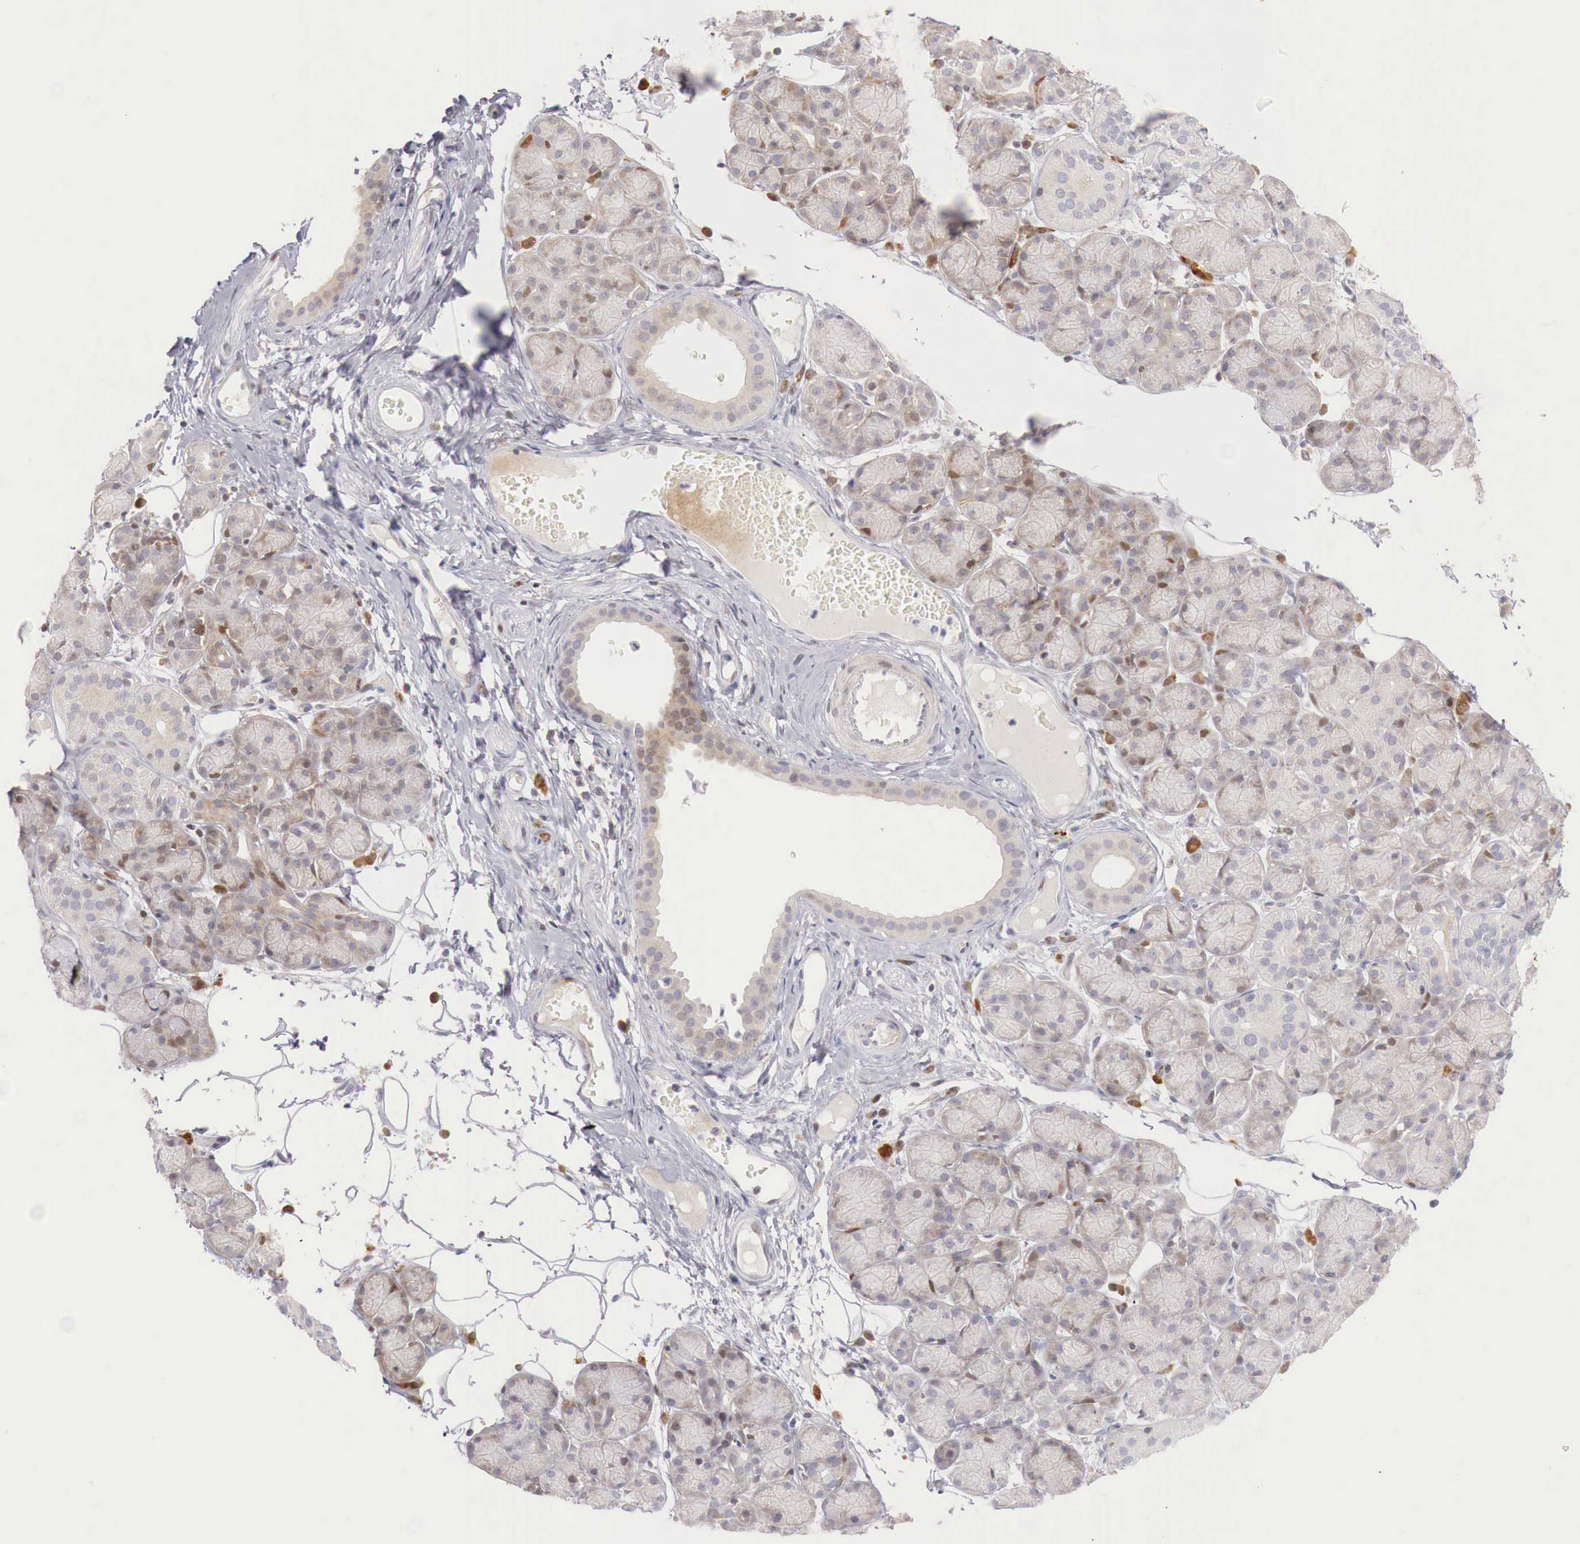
{"staining": {"intensity": "weak", "quantity": "<25%", "location": "cytoplasmic/membranous,nuclear"}, "tissue": "salivary gland", "cell_type": "Glandular cells", "image_type": "normal", "snomed": [{"axis": "morphology", "description": "Normal tissue, NOS"}, {"axis": "topography", "description": "Salivary gland"}], "caption": "Protein analysis of normal salivary gland exhibits no significant positivity in glandular cells. (DAB (3,3'-diaminobenzidine) IHC with hematoxylin counter stain).", "gene": "CLCN5", "patient": {"sex": "male", "age": 54}}